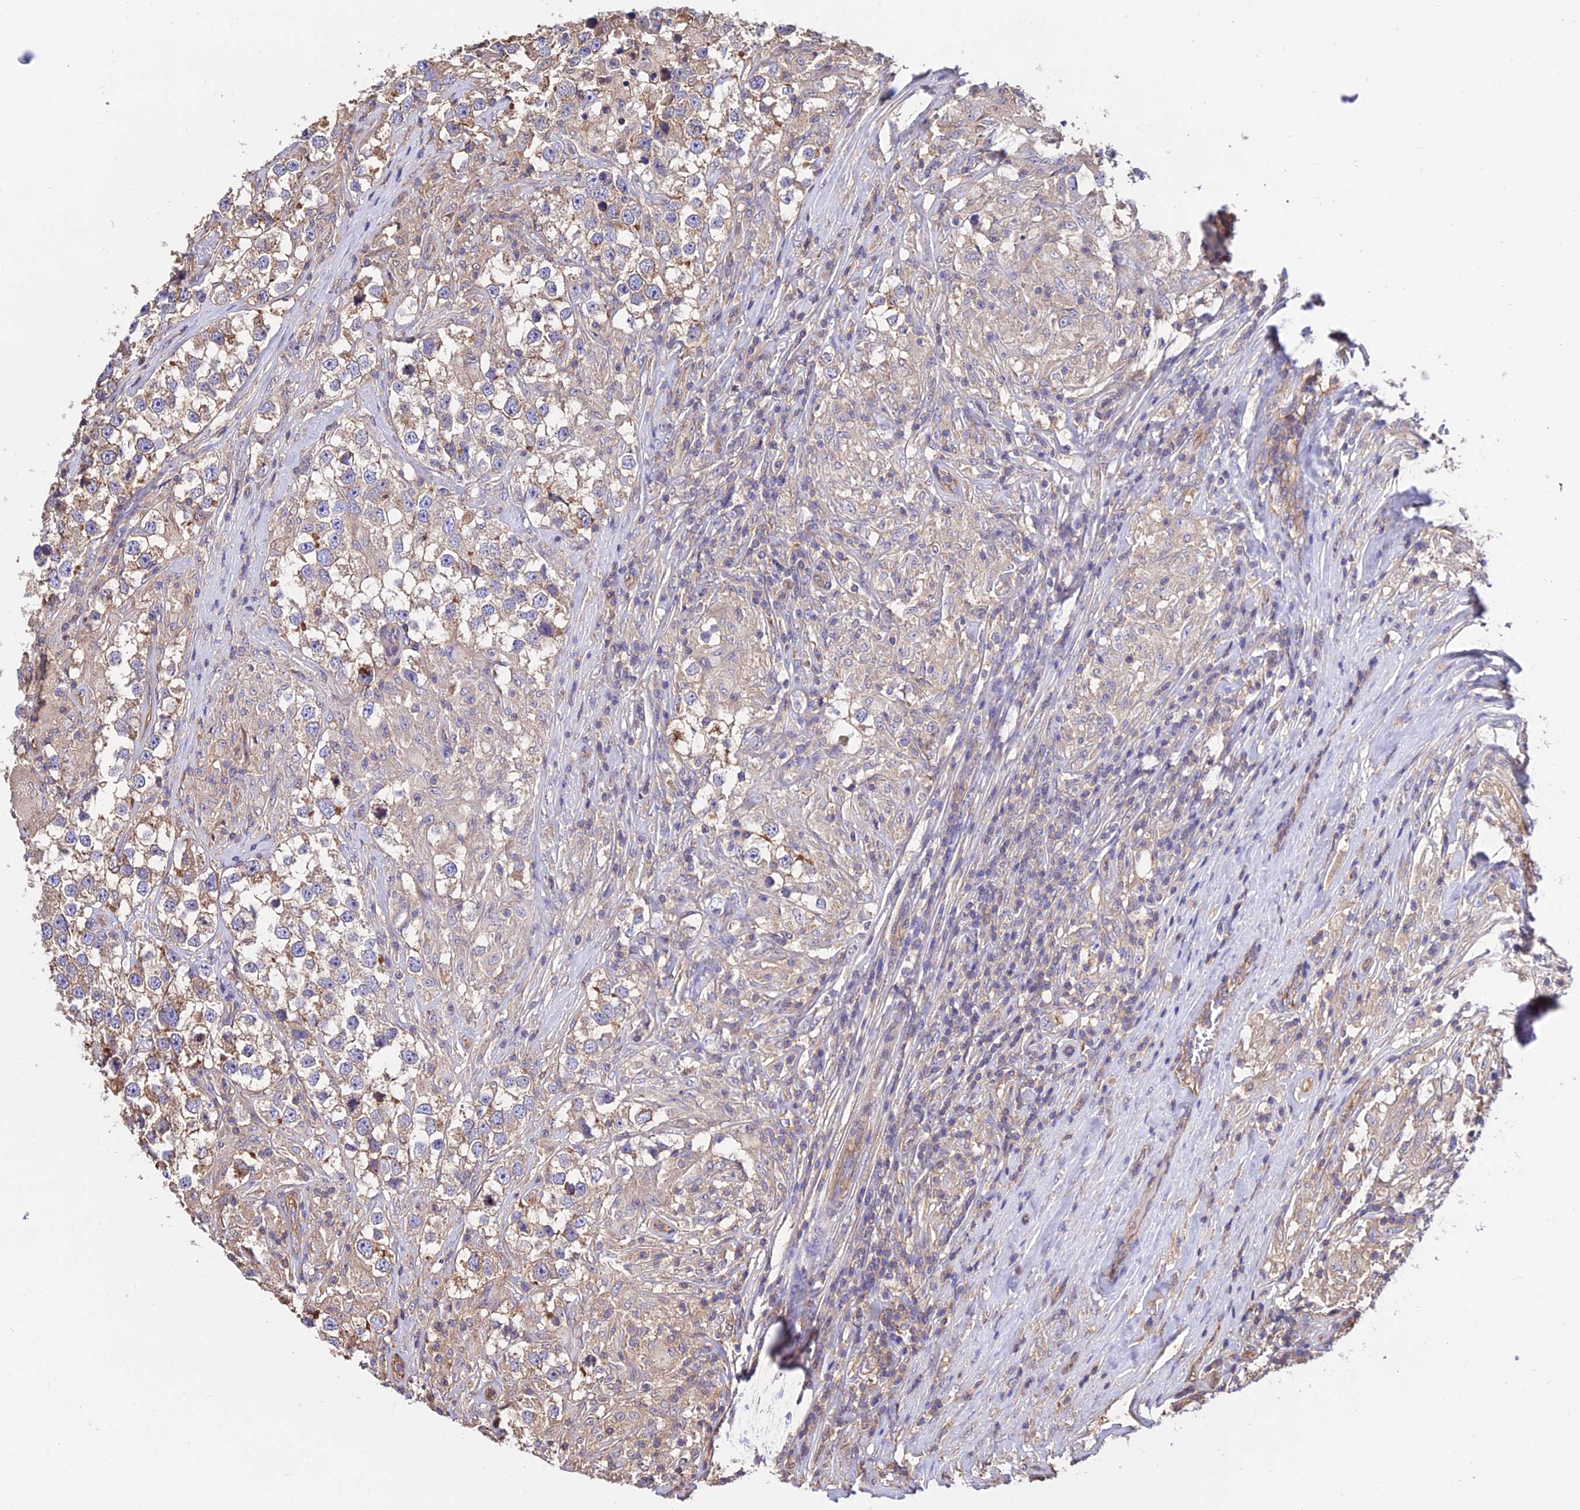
{"staining": {"intensity": "weak", "quantity": "25%-75%", "location": "cytoplasmic/membranous"}, "tissue": "testis cancer", "cell_type": "Tumor cells", "image_type": "cancer", "snomed": [{"axis": "morphology", "description": "Seminoma, NOS"}, {"axis": "topography", "description": "Testis"}], "caption": "Protein analysis of seminoma (testis) tissue demonstrates weak cytoplasmic/membranous expression in about 25%-75% of tumor cells.", "gene": "CALM2", "patient": {"sex": "male", "age": 46}}